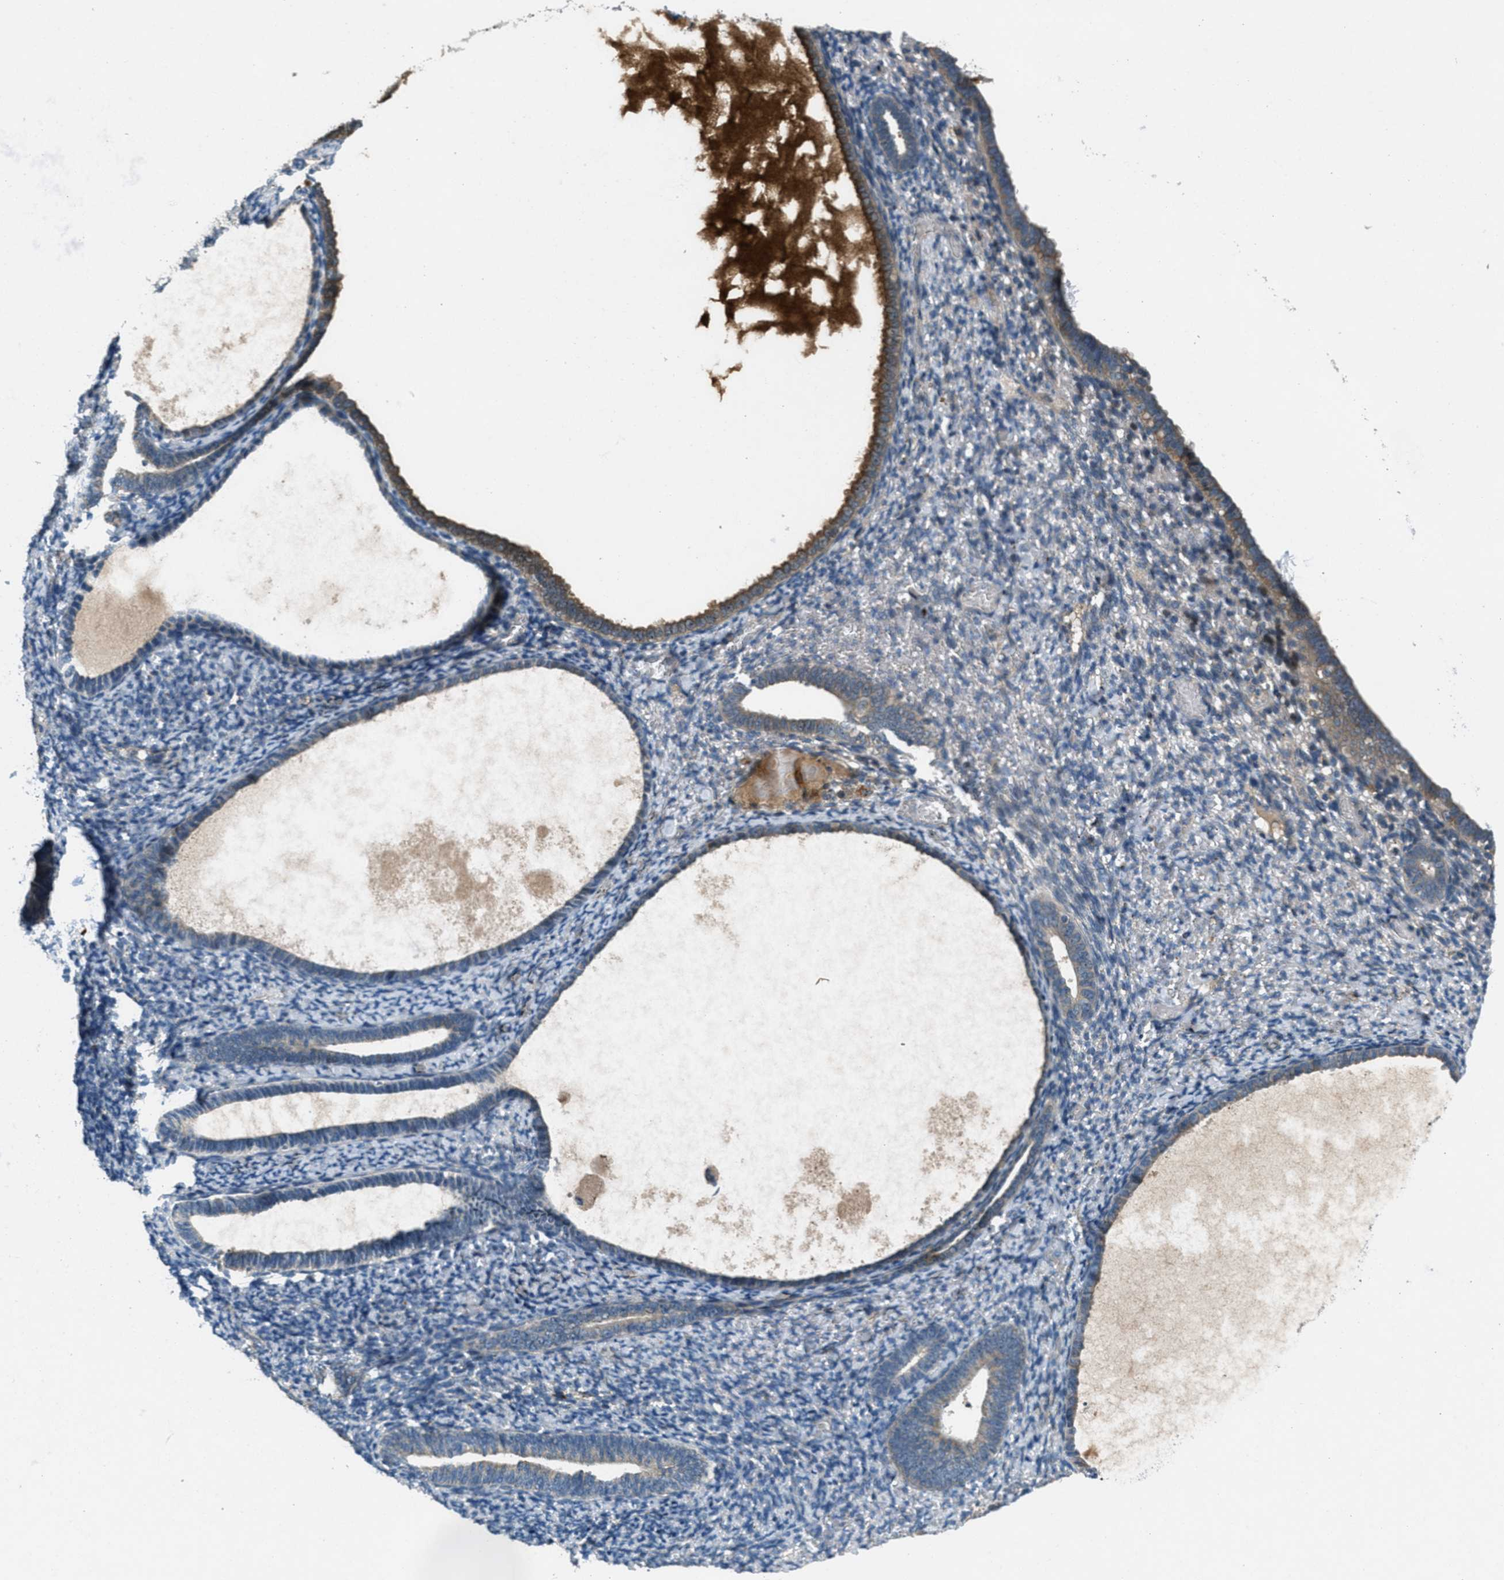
{"staining": {"intensity": "negative", "quantity": "none", "location": "none"}, "tissue": "endometrium", "cell_type": "Cells in endometrial stroma", "image_type": "normal", "snomed": [{"axis": "morphology", "description": "Normal tissue, NOS"}, {"axis": "topography", "description": "Endometrium"}], "caption": "High magnification brightfield microscopy of normal endometrium stained with DAB (brown) and counterstained with hematoxylin (blue): cells in endometrial stroma show no significant positivity.", "gene": "CLEC2D", "patient": {"sex": "female", "age": 66}}